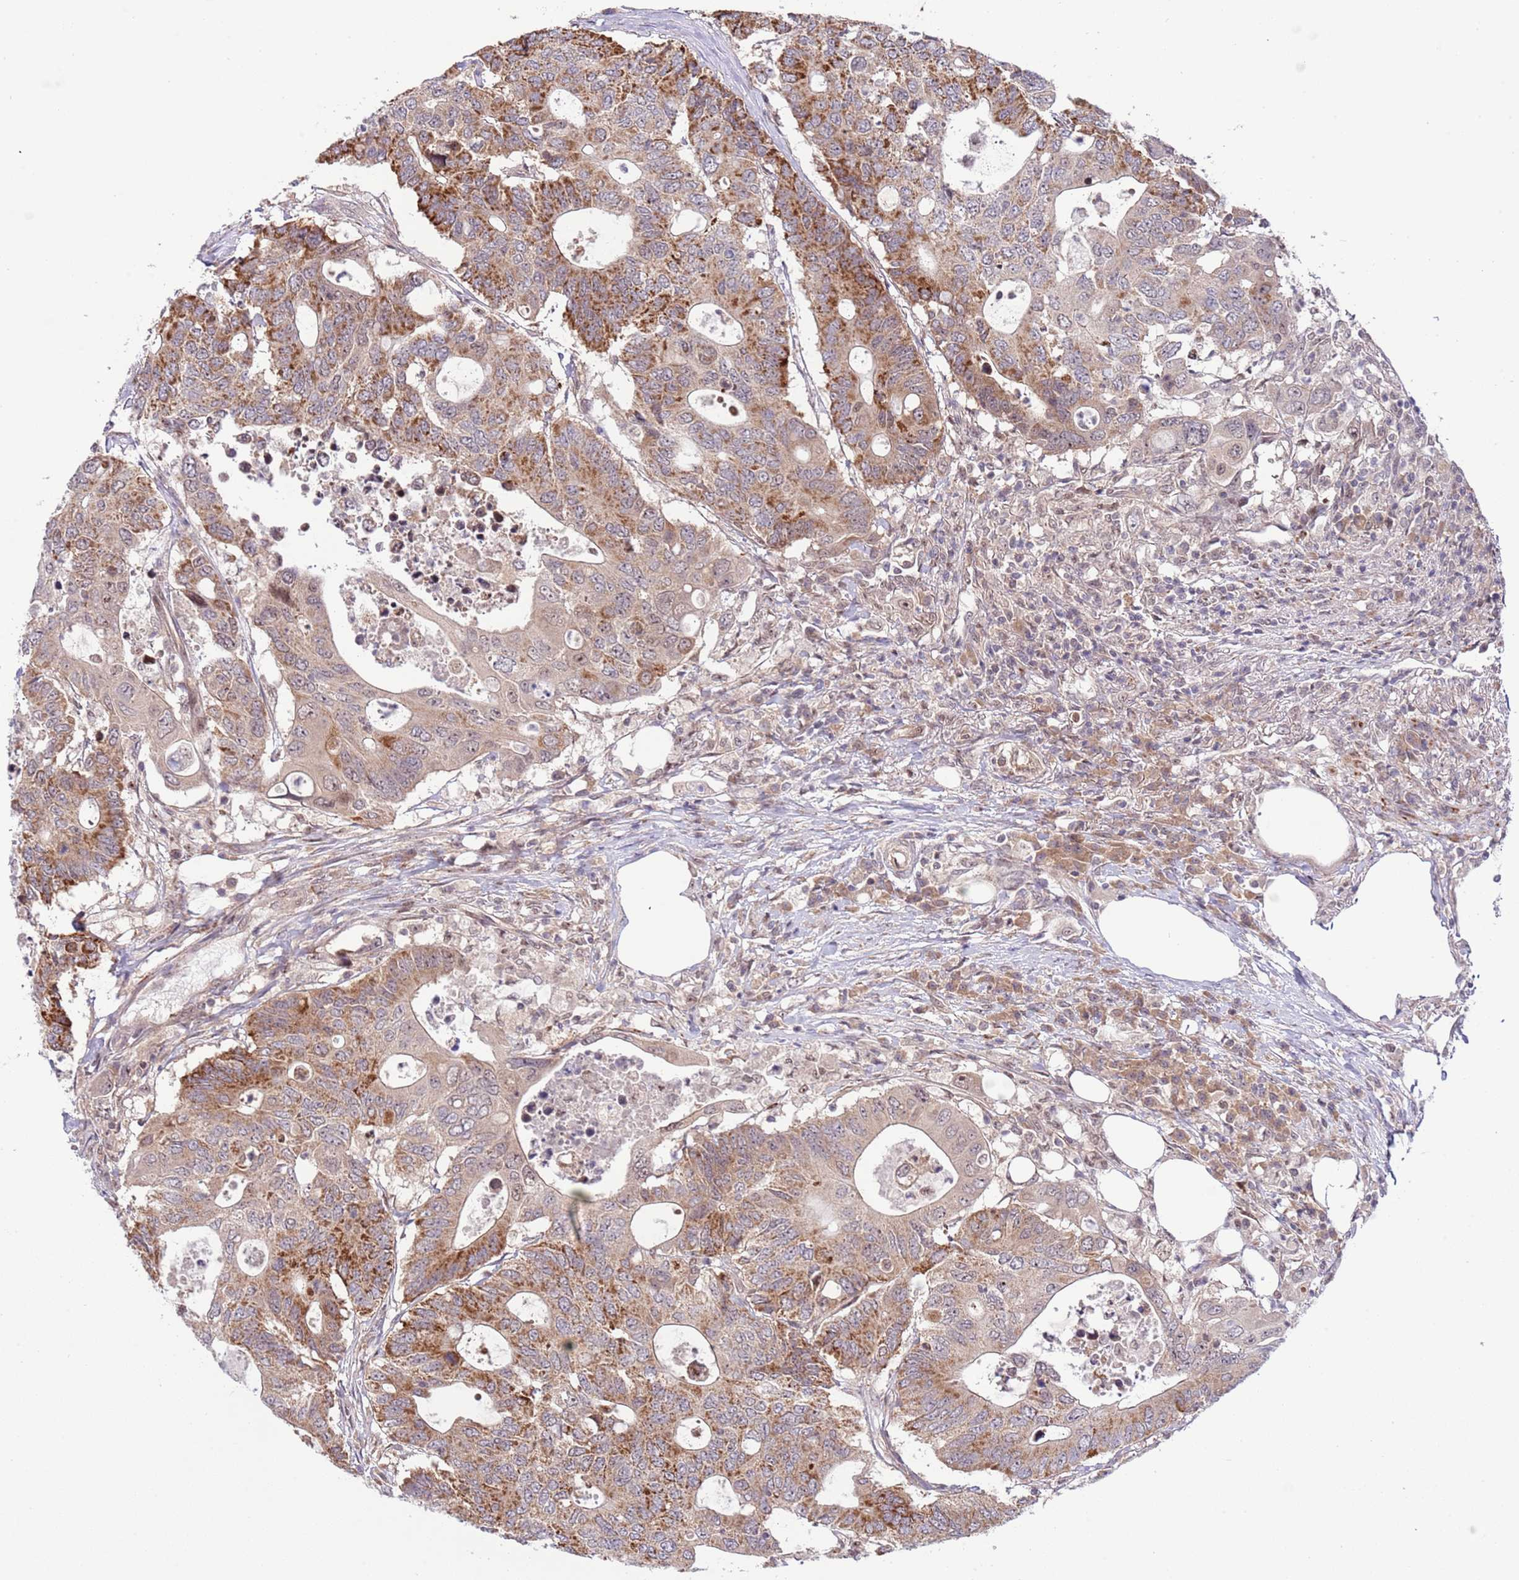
{"staining": {"intensity": "moderate", "quantity": ">75%", "location": "cytoplasmic/membranous"}, "tissue": "colorectal cancer", "cell_type": "Tumor cells", "image_type": "cancer", "snomed": [{"axis": "morphology", "description": "Adenocarcinoma, NOS"}, {"axis": "topography", "description": "Colon"}], "caption": "An immunohistochemistry image of neoplastic tissue is shown. Protein staining in brown labels moderate cytoplasmic/membranous positivity in adenocarcinoma (colorectal) within tumor cells.", "gene": "CHD1", "patient": {"sex": "male", "age": 71}}